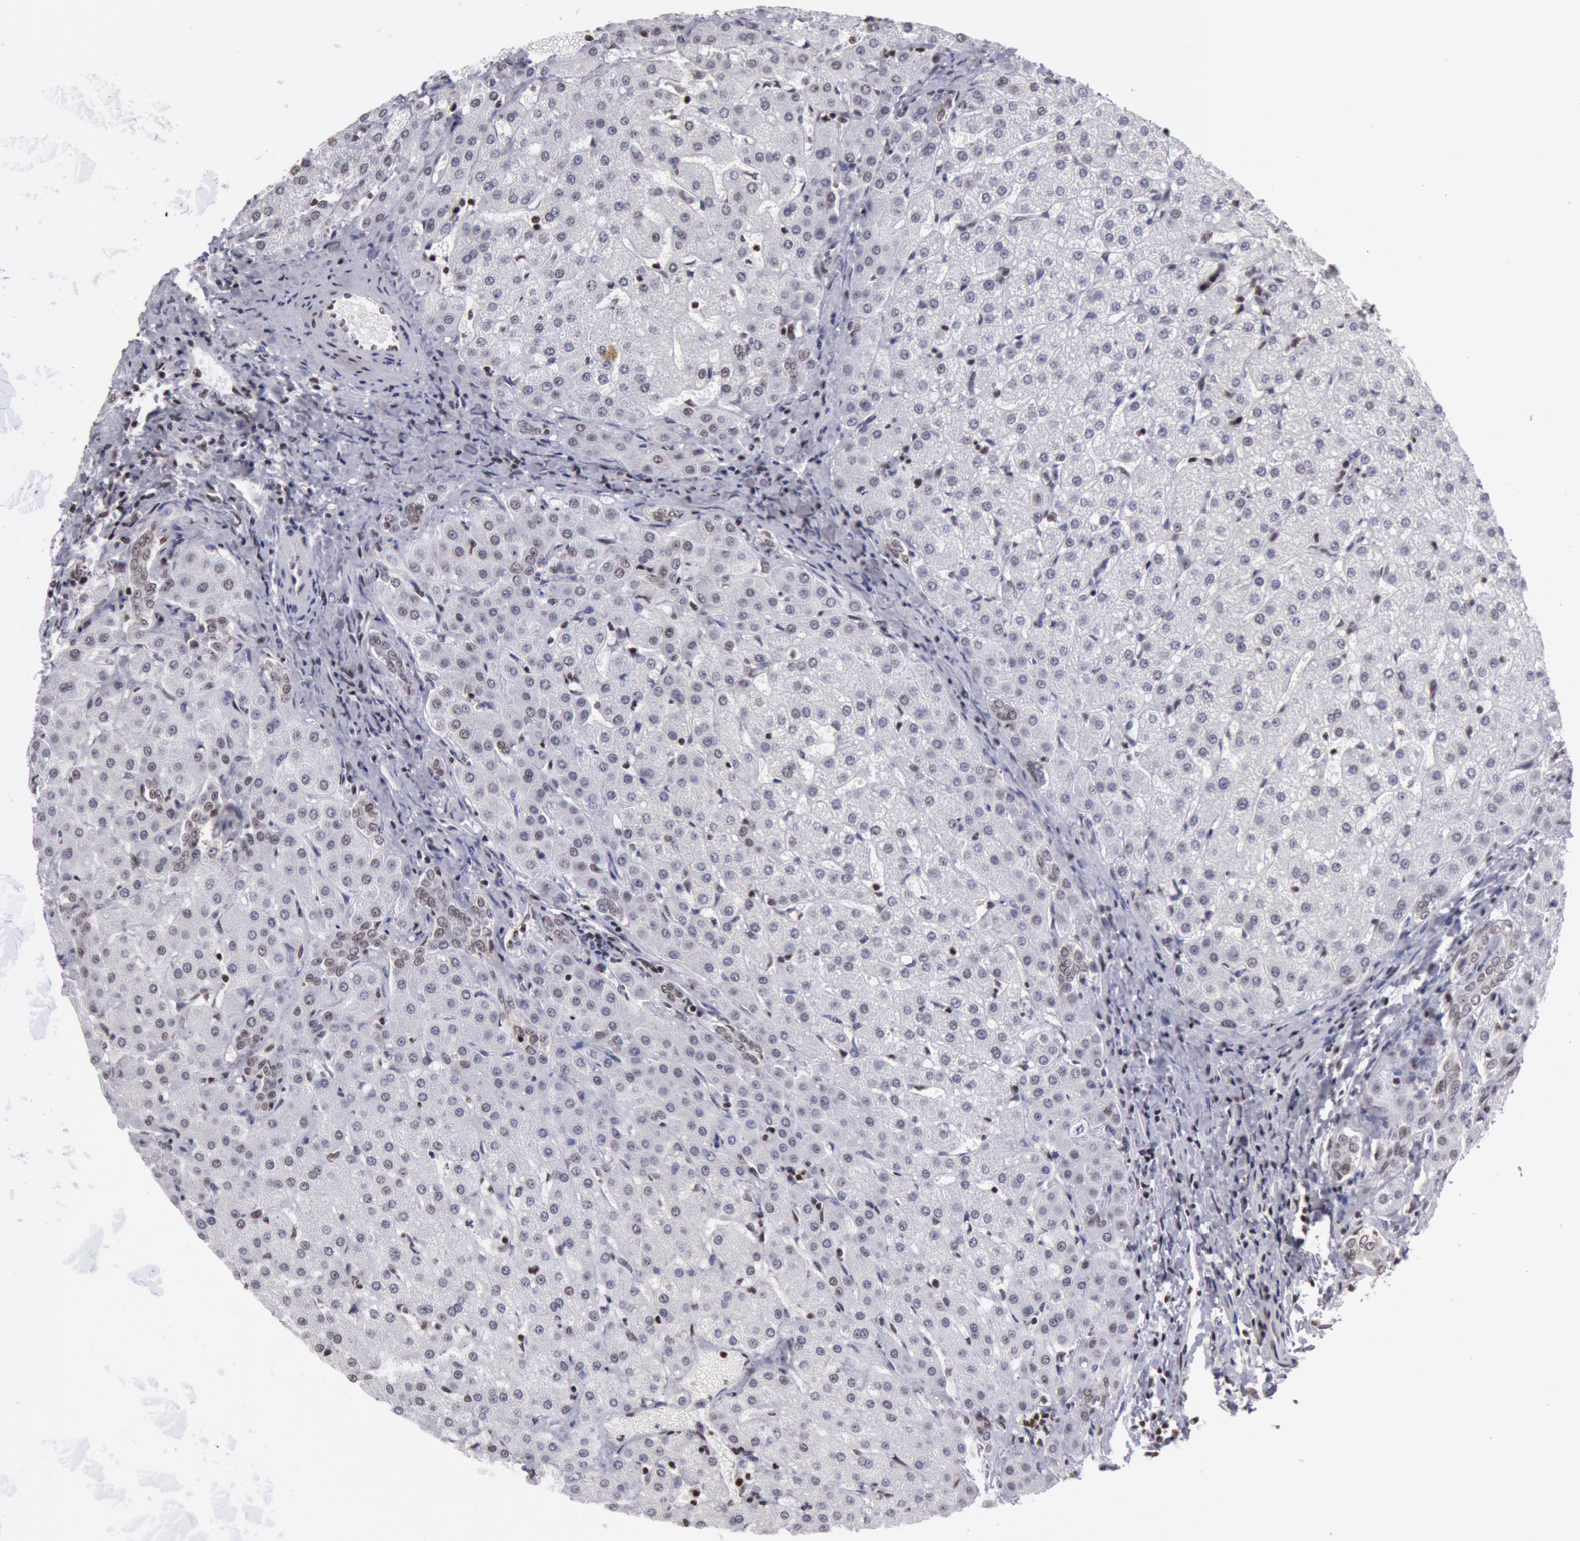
{"staining": {"intensity": "negative", "quantity": "none", "location": "none"}, "tissue": "liver", "cell_type": "Cholangiocytes", "image_type": "normal", "snomed": [{"axis": "morphology", "description": "Normal tissue, NOS"}, {"axis": "topography", "description": "Liver"}], "caption": "Histopathology image shows no significant protein expression in cholangiocytes of normal liver.", "gene": "NKAP", "patient": {"sex": "female", "age": 27}}